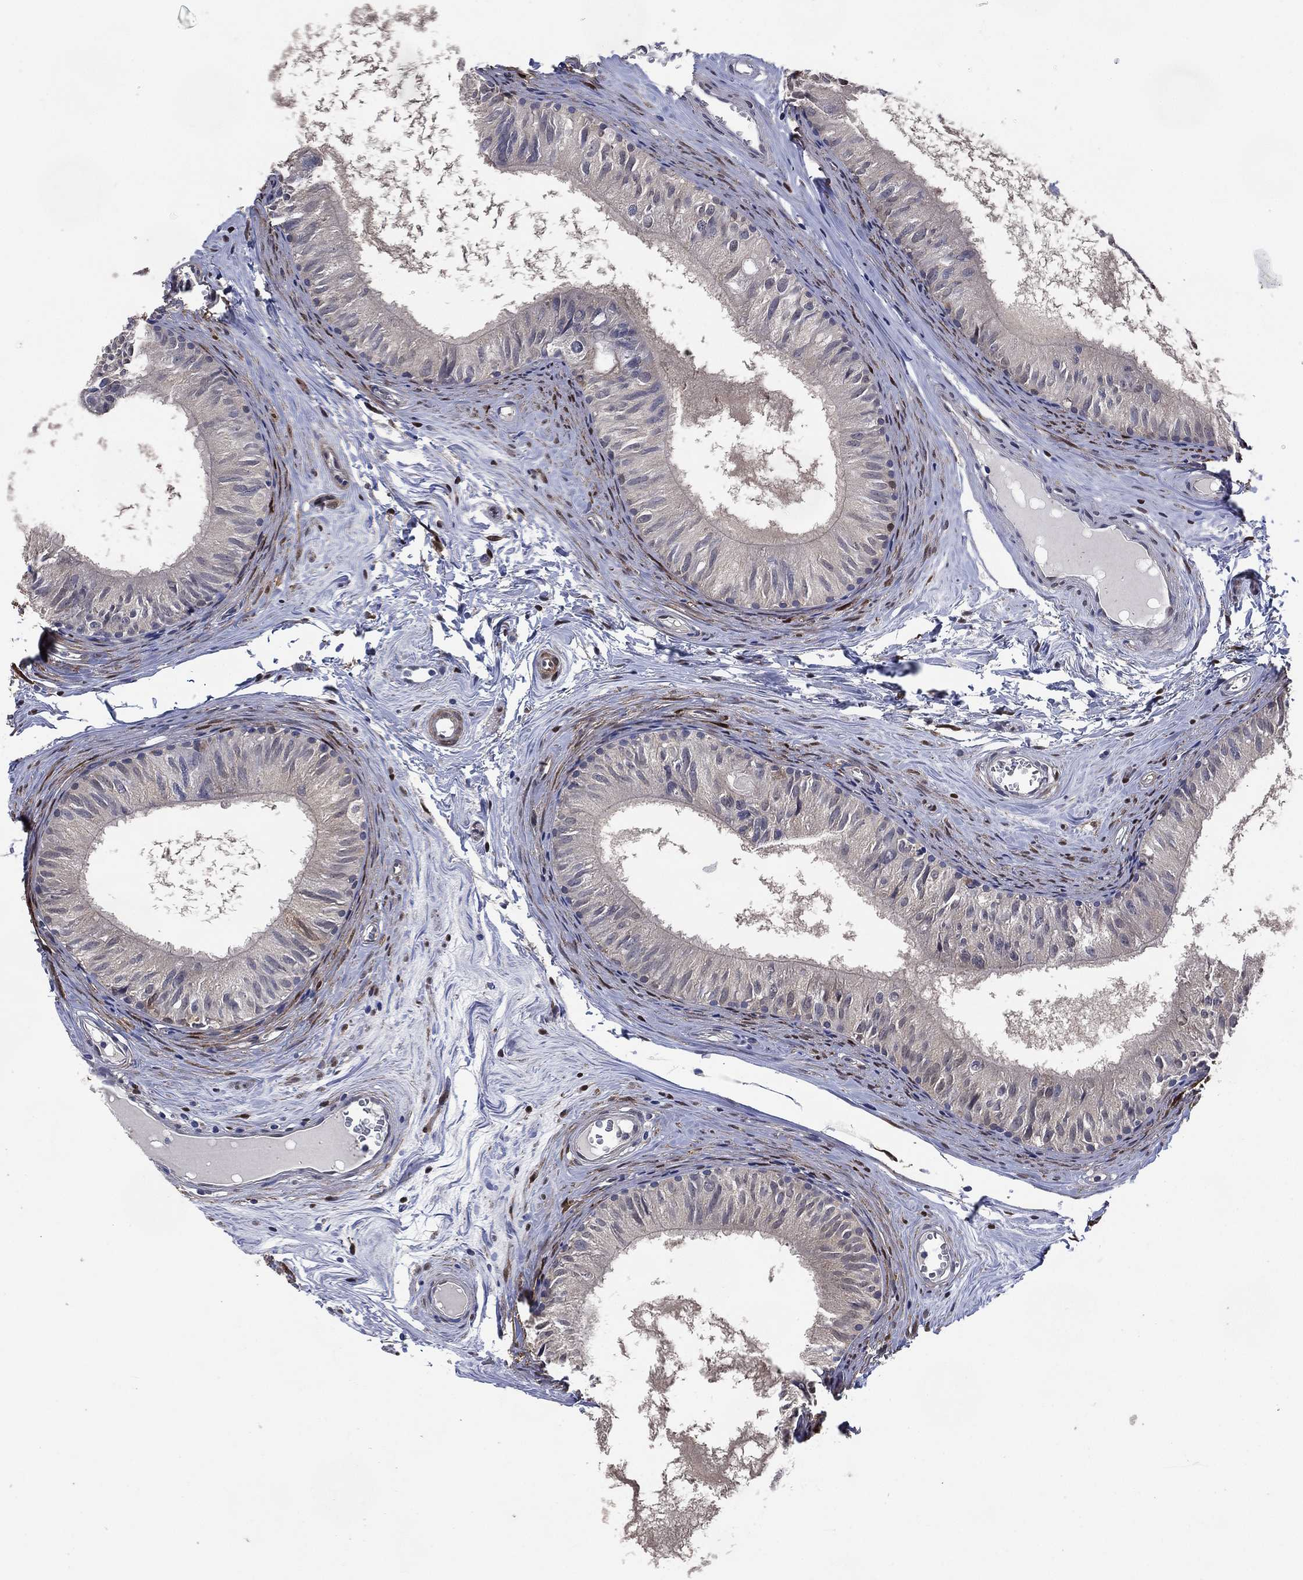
{"staining": {"intensity": "negative", "quantity": "none", "location": "none"}, "tissue": "epididymis", "cell_type": "Glandular cells", "image_type": "normal", "snomed": [{"axis": "morphology", "description": "Normal tissue, NOS"}, {"axis": "topography", "description": "Epididymis"}], "caption": "A high-resolution photomicrograph shows IHC staining of benign epididymis, which exhibits no significant staining in glandular cells.", "gene": "AK1", "patient": {"sex": "male", "age": 52}}